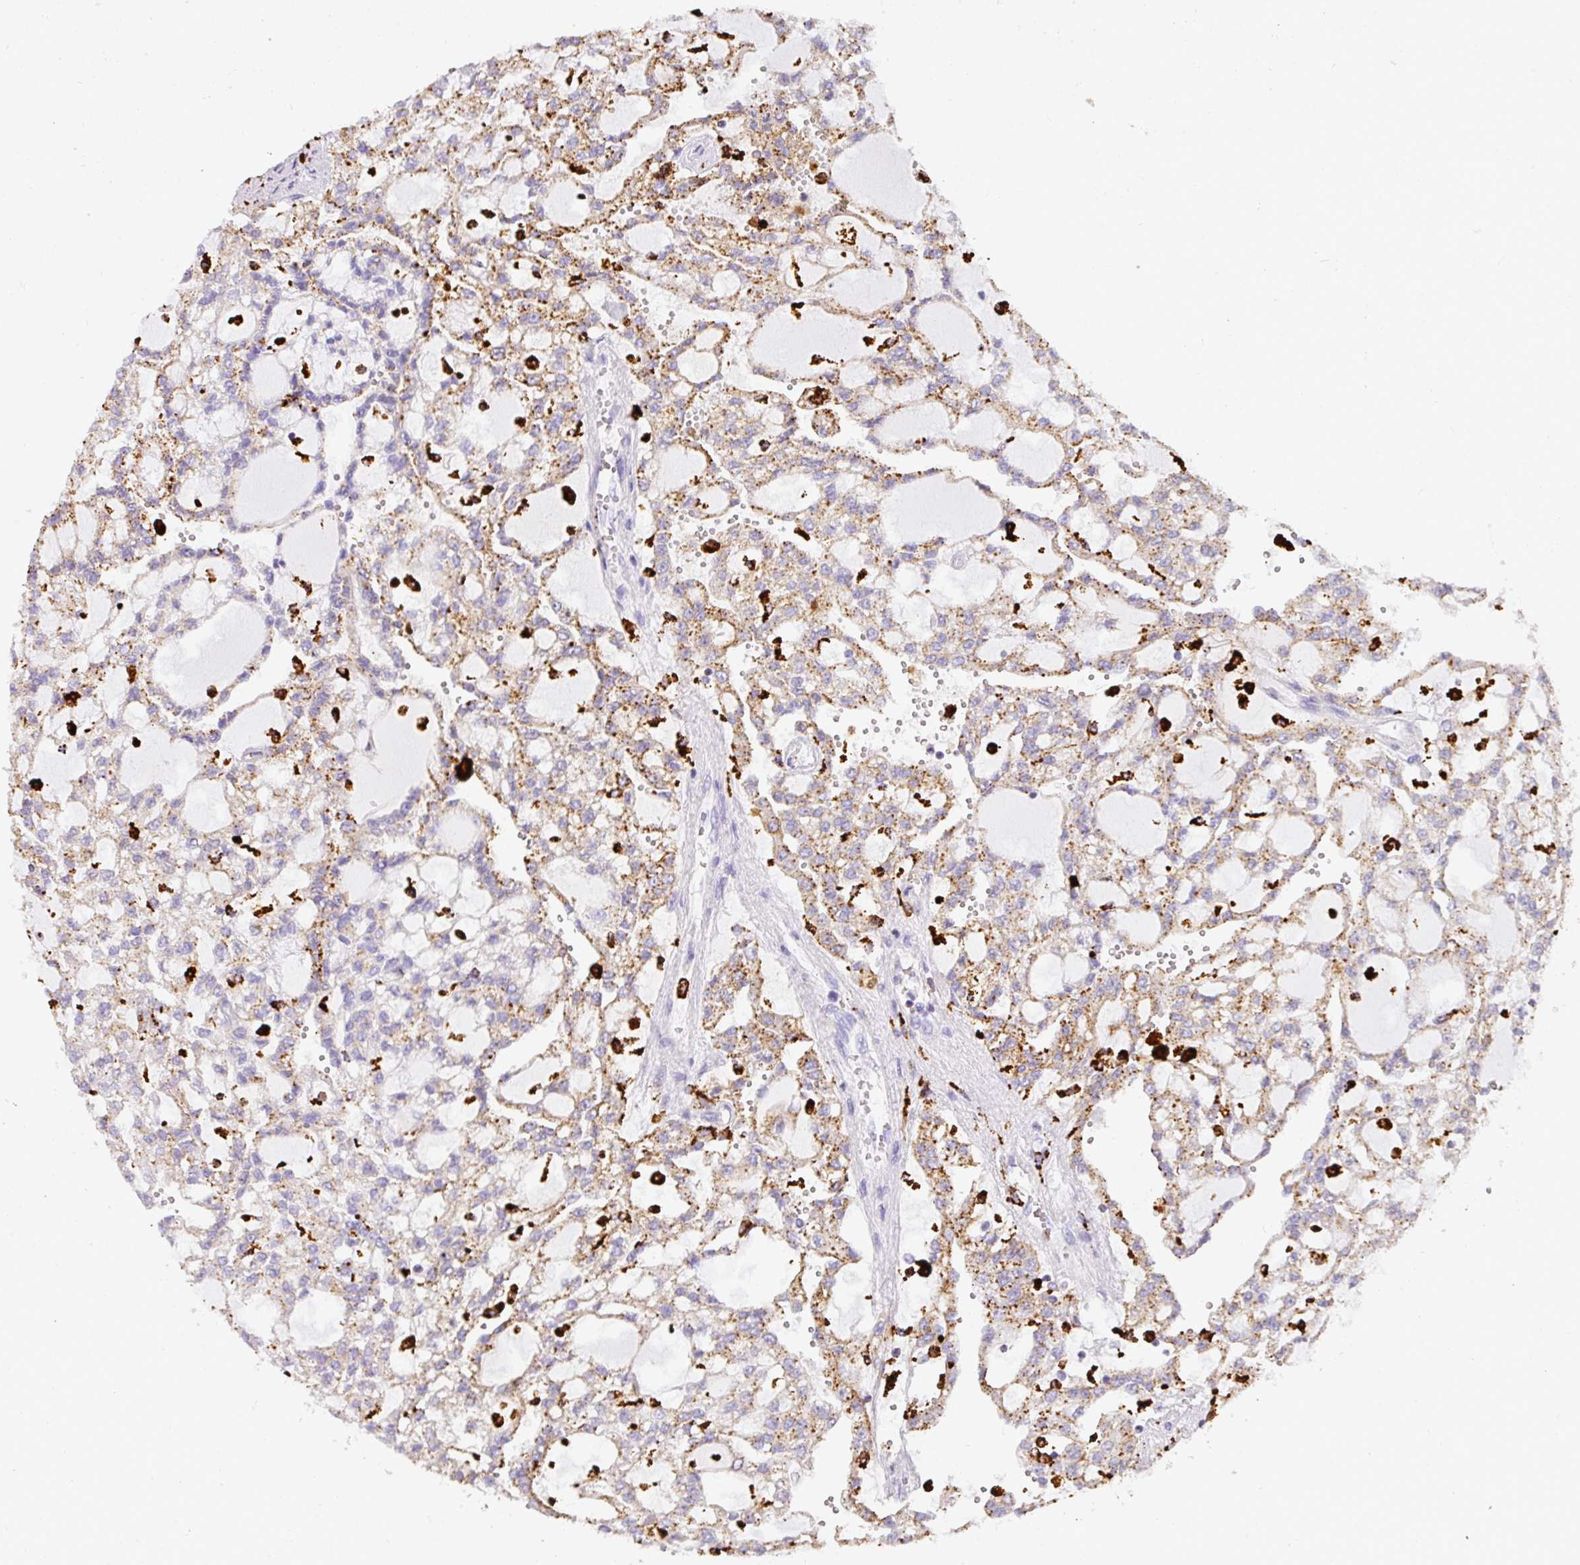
{"staining": {"intensity": "weak", "quantity": ">75%", "location": "cytoplasmic/membranous"}, "tissue": "renal cancer", "cell_type": "Tumor cells", "image_type": "cancer", "snomed": [{"axis": "morphology", "description": "Adenocarcinoma, NOS"}, {"axis": "topography", "description": "Kidney"}], "caption": "Human renal cancer stained with a protein marker exhibits weak staining in tumor cells.", "gene": "MMACHC", "patient": {"sex": "male", "age": 63}}